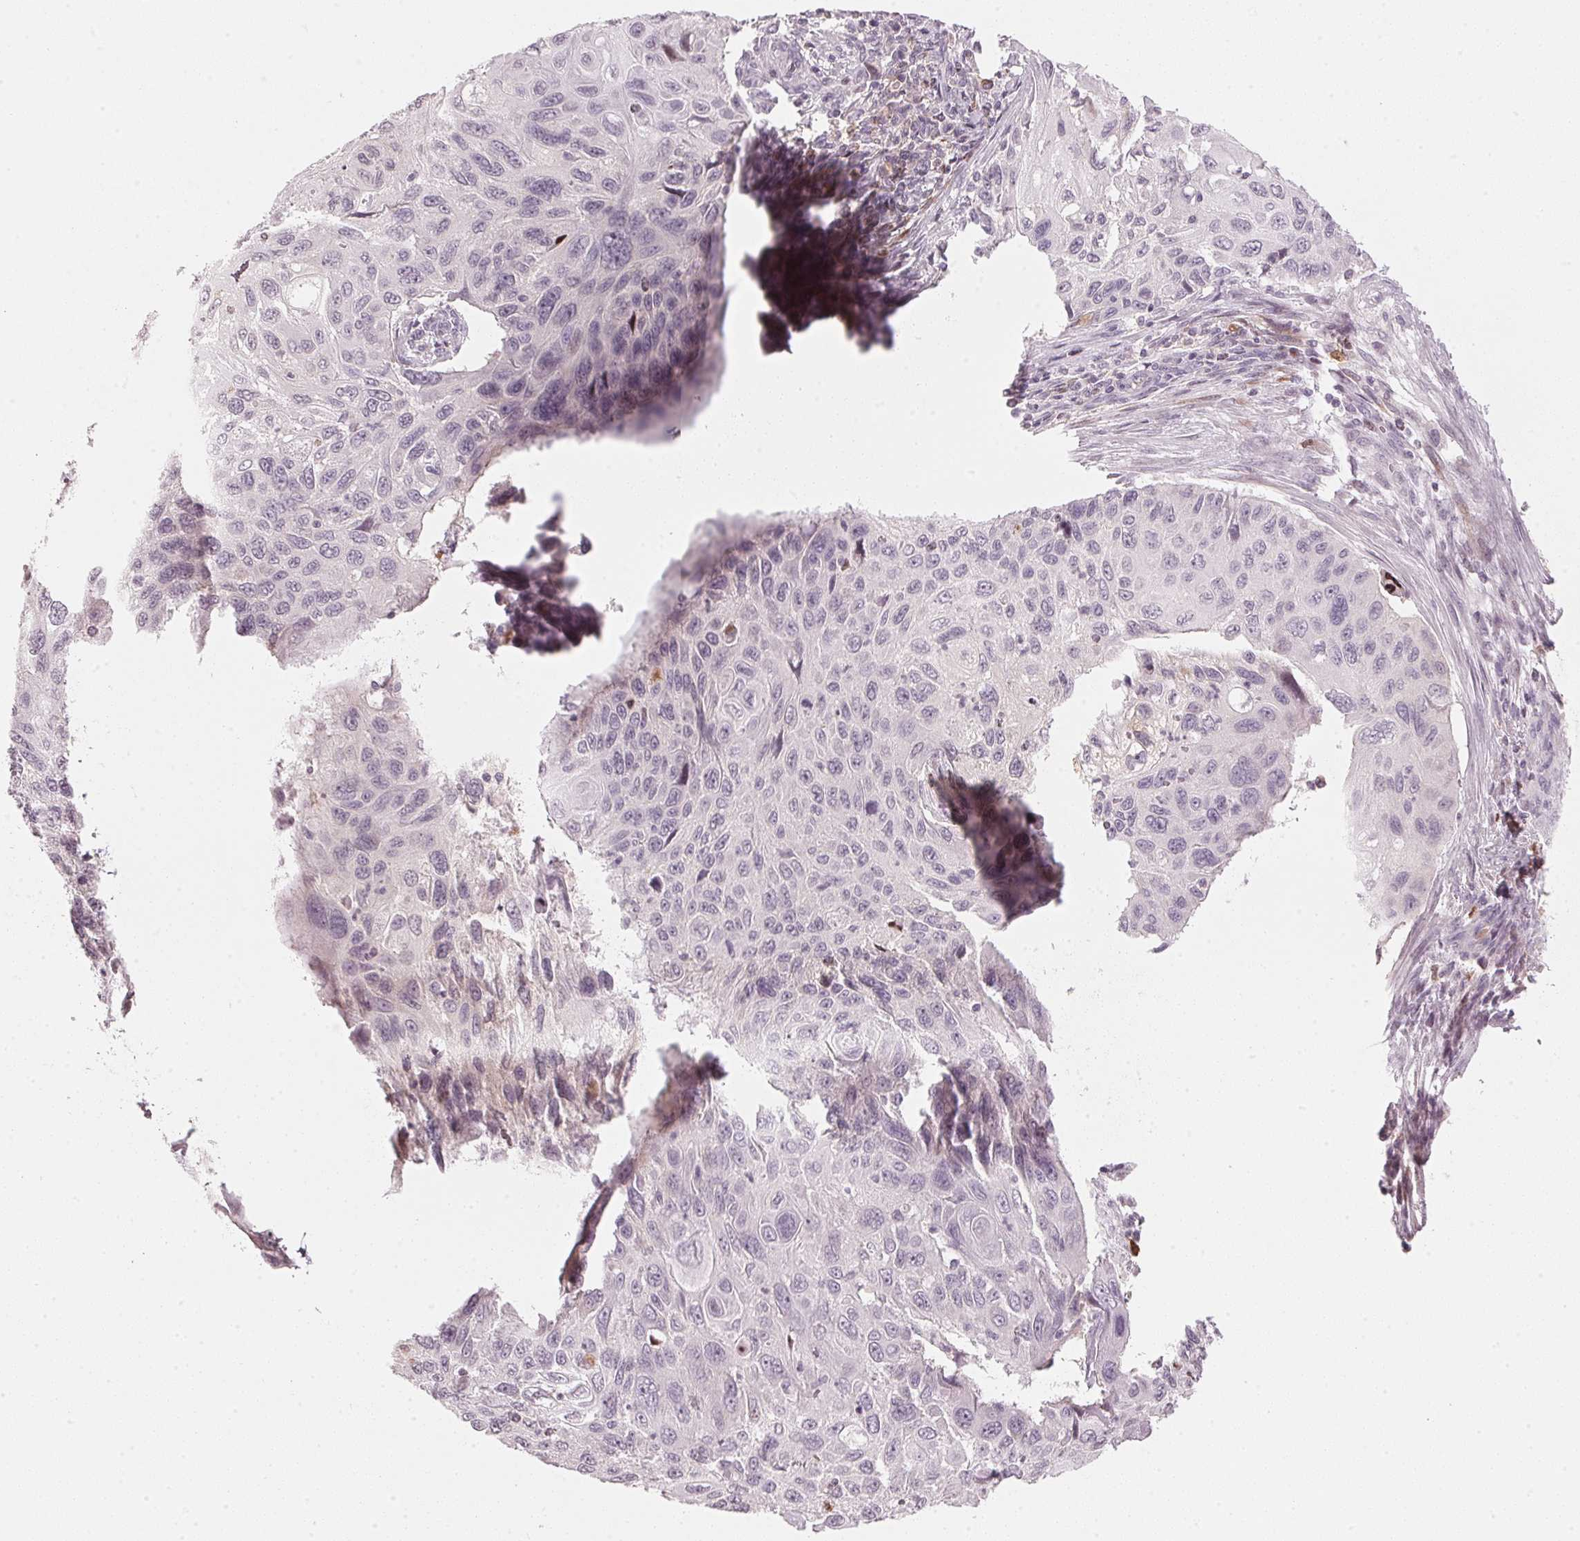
{"staining": {"intensity": "negative", "quantity": "none", "location": "none"}, "tissue": "cervical cancer", "cell_type": "Tumor cells", "image_type": "cancer", "snomed": [{"axis": "morphology", "description": "Squamous cell carcinoma, NOS"}, {"axis": "topography", "description": "Cervix"}], "caption": "A high-resolution image shows immunohistochemistry (IHC) staining of cervical cancer, which displays no significant staining in tumor cells.", "gene": "SFRP4", "patient": {"sex": "female", "age": 70}}